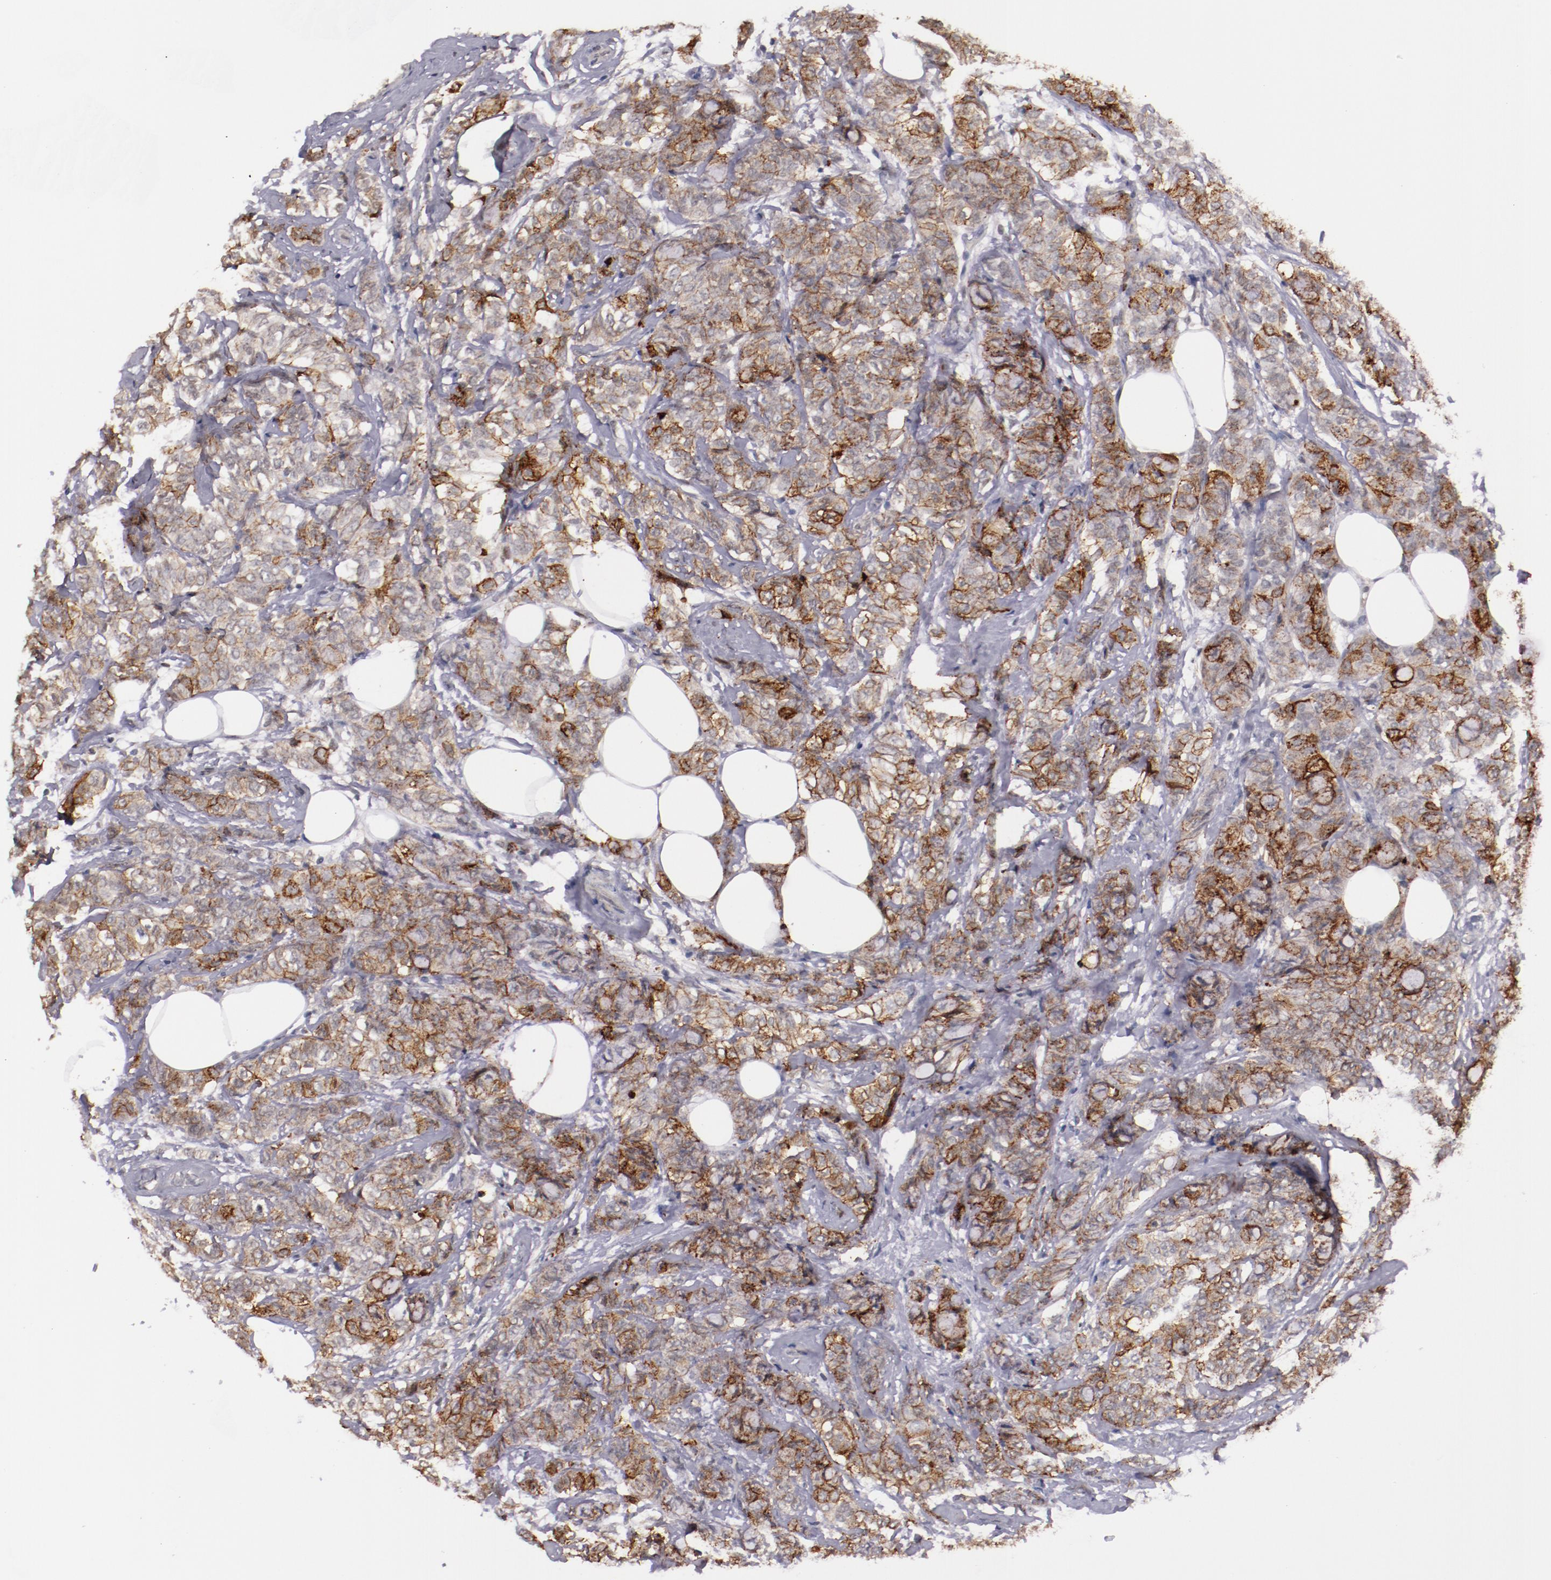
{"staining": {"intensity": "moderate", "quantity": ">75%", "location": "cytoplasmic/membranous"}, "tissue": "breast cancer", "cell_type": "Tumor cells", "image_type": "cancer", "snomed": [{"axis": "morphology", "description": "Lobular carcinoma"}, {"axis": "topography", "description": "Breast"}], "caption": "Lobular carcinoma (breast) tissue reveals moderate cytoplasmic/membranous staining in about >75% of tumor cells, visualized by immunohistochemistry. (DAB IHC with brightfield microscopy, high magnification).", "gene": "SYP", "patient": {"sex": "female", "age": 60}}